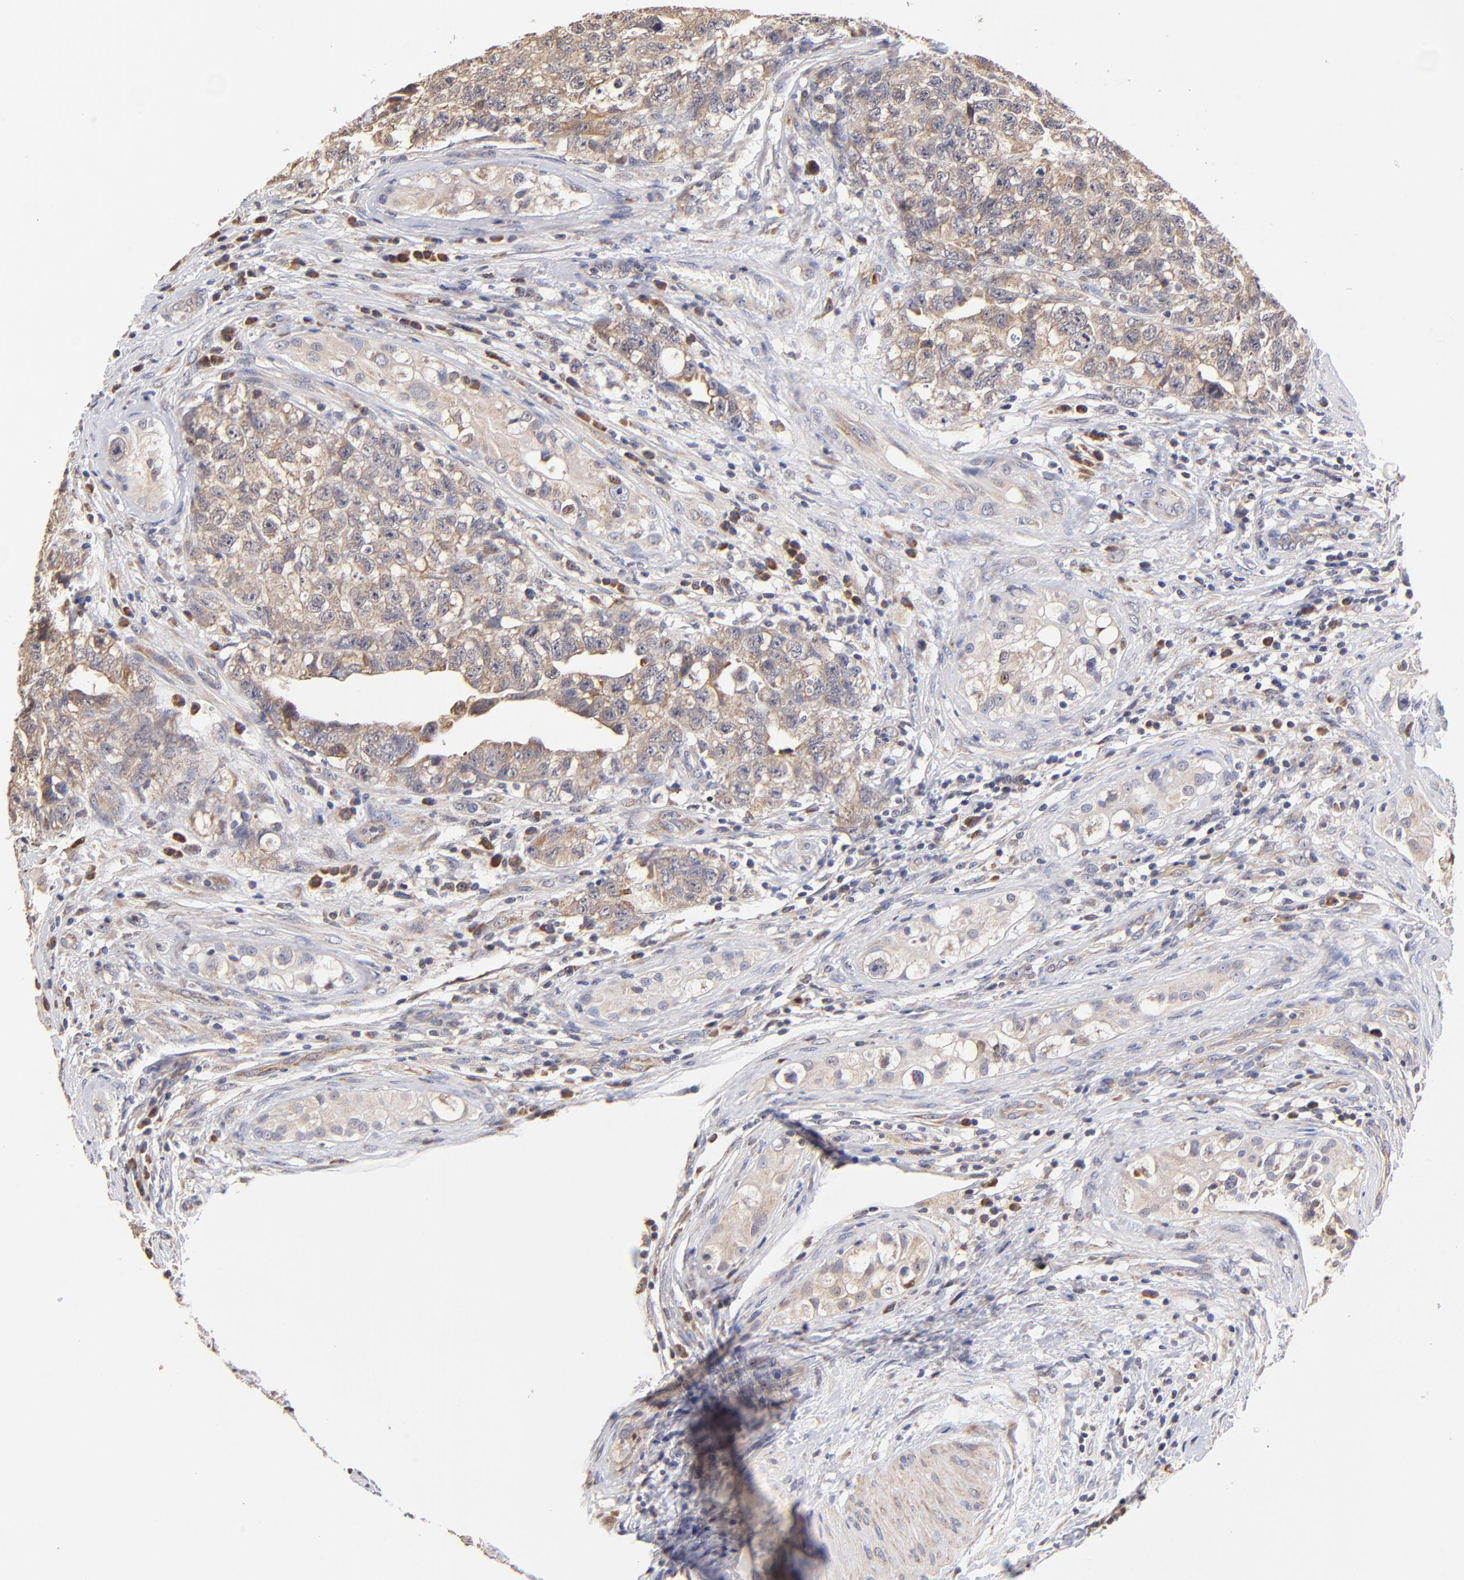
{"staining": {"intensity": "moderate", "quantity": ">75%", "location": "cytoplasmic/membranous"}, "tissue": "testis cancer", "cell_type": "Tumor cells", "image_type": "cancer", "snomed": [{"axis": "morphology", "description": "Carcinoma, Embryonal, NOS"}, {"axis": "topography", "description": "Testis"}], "caption": "Protein expression analysis of testis cancer demonstrates moderate cytoplasmic/membranous positivity in approximately >75% of tumor cells. The staining was performed using DAB, with brown indicating positive protein expression. Nuclei are stained blue with hematoxylin.", "gene": "BBOF1", "patient": {"sex": "male", "age": 31}}